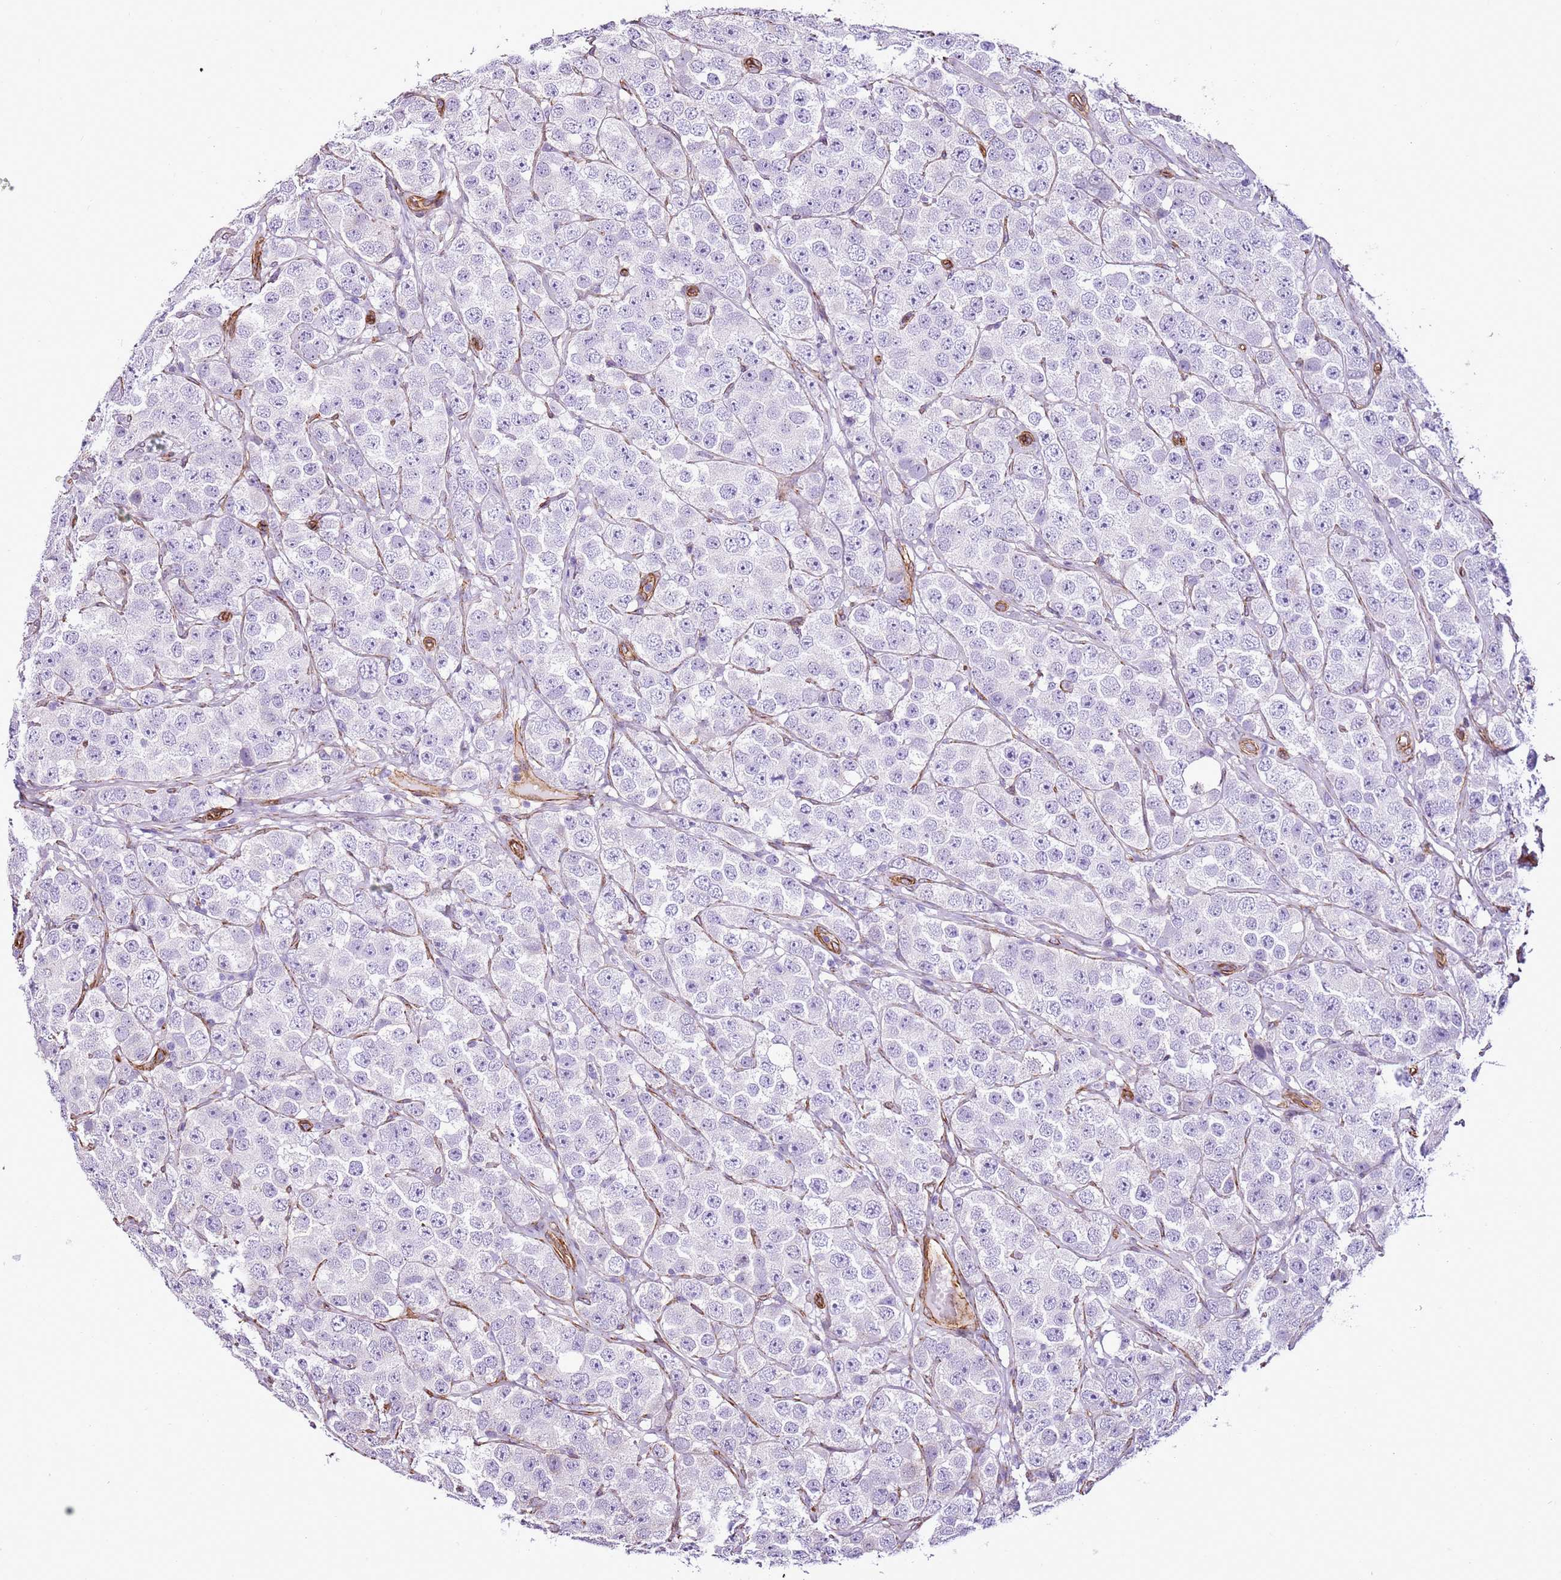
{"staining": {"intensity": "negative", "quantity": "none", "location": "none"}, "tissue": "testis cancer", "cell_type": "Tumor cells", "image_type": "cancer", "snomed": [{"axis": "morphology", "description": "Seminoma, NOS"}, {"axis": "topography", "description": "Testis"}], "caption": "Testis cancer was stained to show a protein in brown. There is no significant positivity in tumor cells.", "gene": "CTDSPL", "patient": {"sex": "male", "age": 28}}